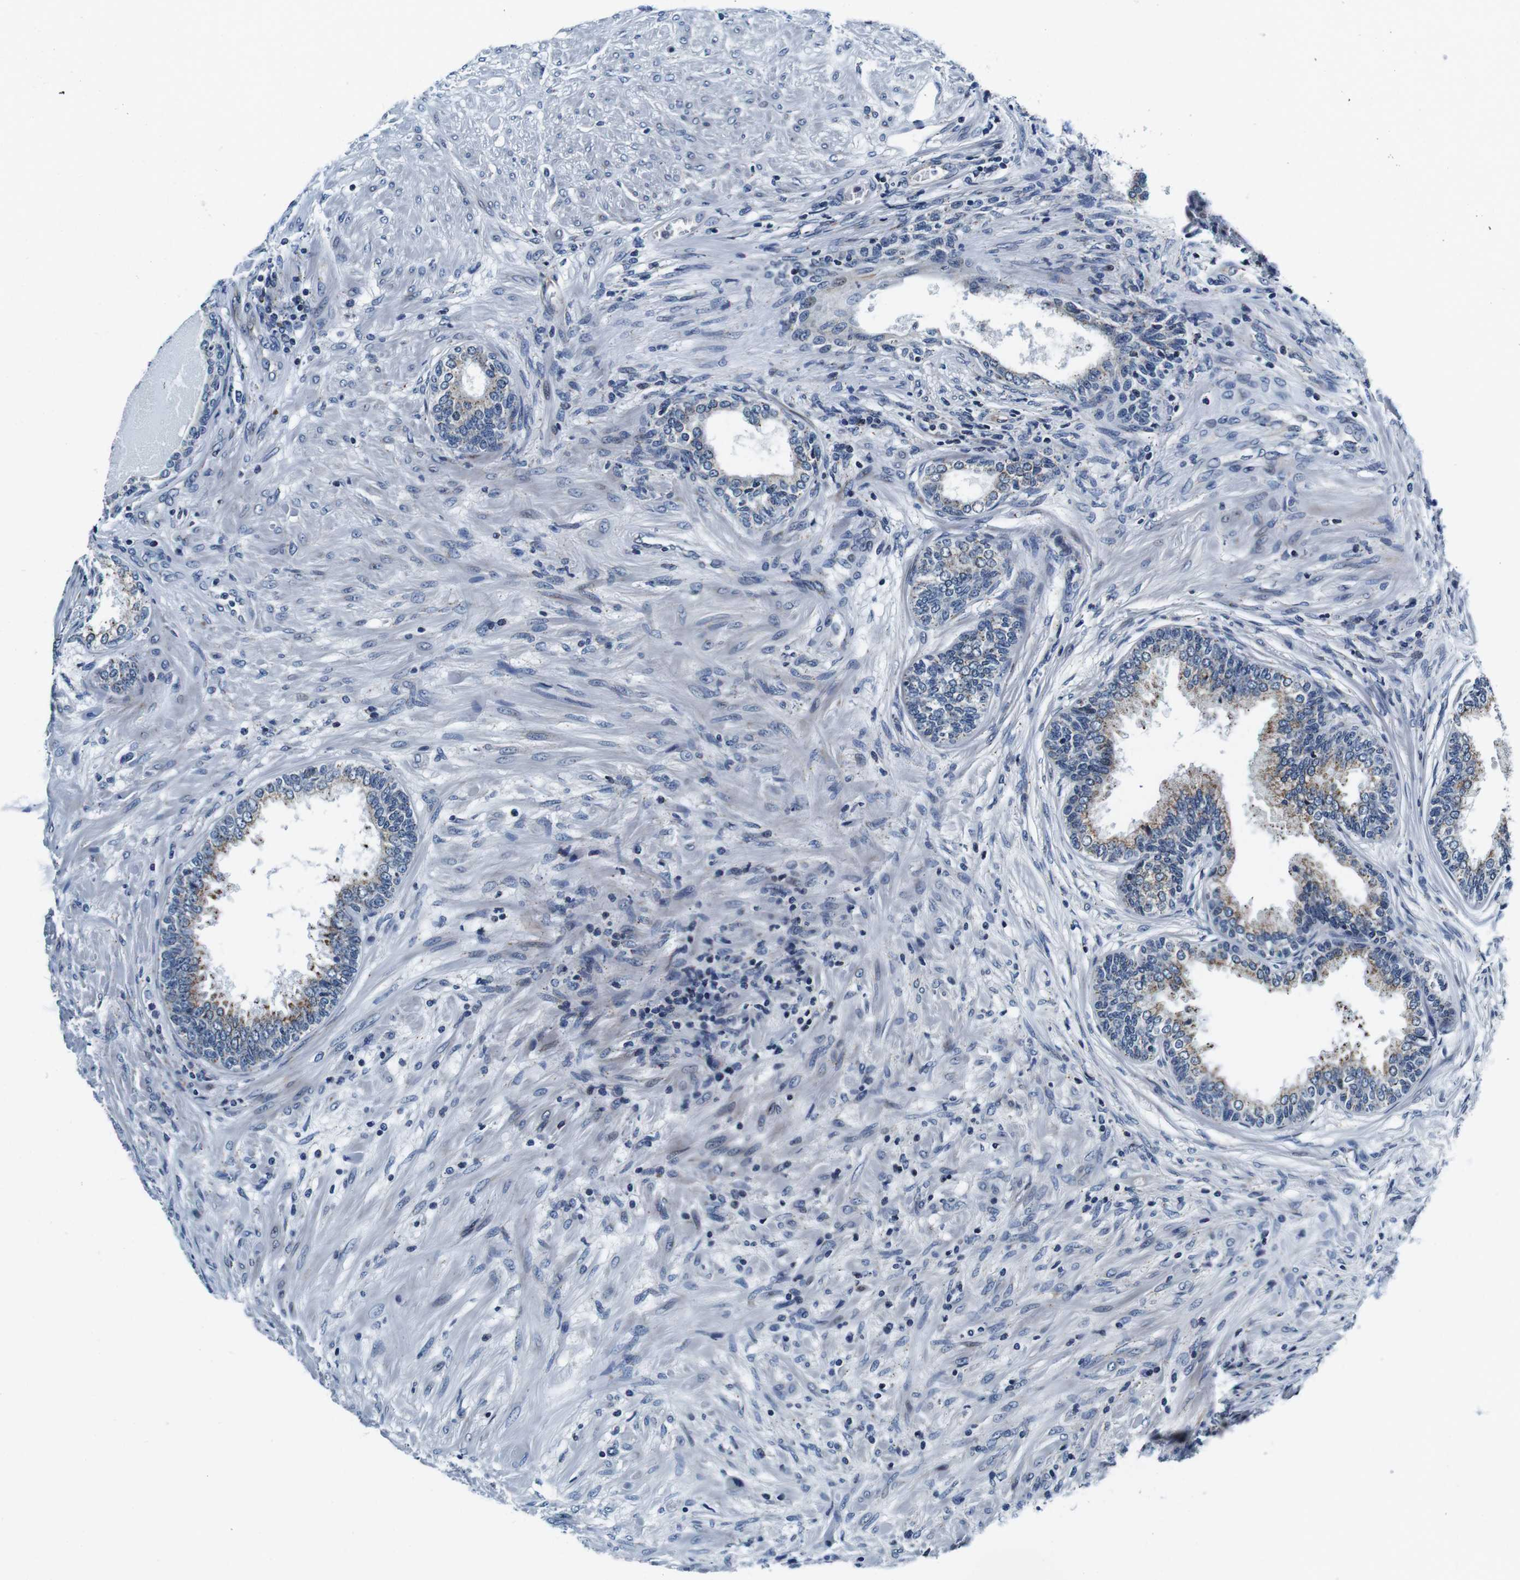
{"staining": {"intensity": "moderate", "quantity": ">75%", "location": "cytoplasmic/membranous"}, "tissue": "prostate", "cell_type": "Glandular cells", "image_type": "normal", "snomed": [{"axis": "morphology", "description": "Normal tissue, NOS"}, {"axis": "topography", "description": "Prostate"}], "caption": "Moderate cytoplasmic/membranous expression is seen in about >75% of glandular cells in benign prostate.", "gene": "FAR2", "patient": {"sex": "male", "age": 76}}